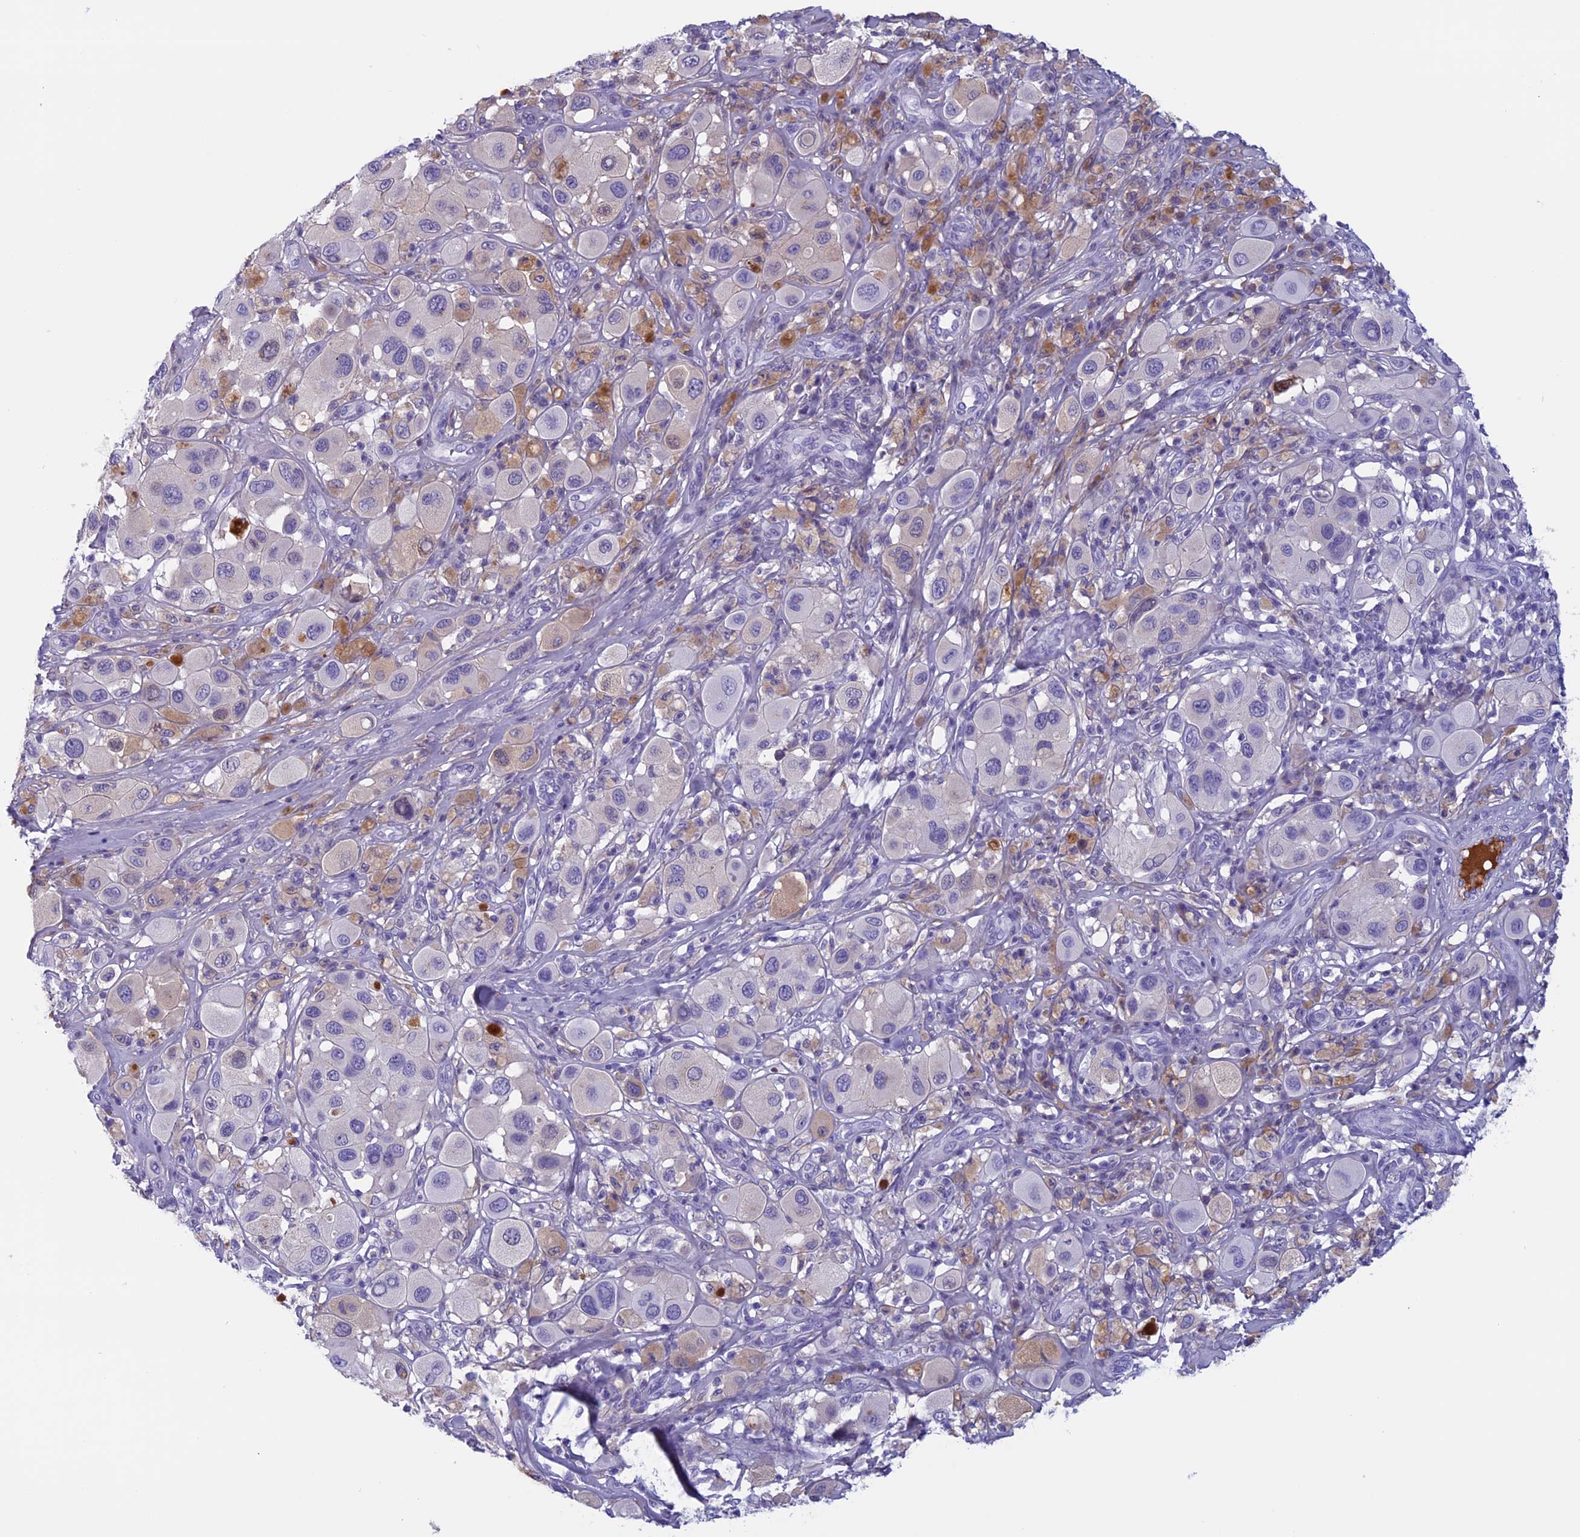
{"staining": {"intensity": "negative", "quantity": "none", "location": "none"}, "tissue": "melanoma", "cell_type": "Tumor cells", "image_type": "cancer", "snomed": [{"axis": "morphology", "description": "Malignant melanoma, Metastatic site"}, {"axis": "topography", "description": "Skin"}], "caption": "High magnification brightfield microscopy of melanoma stained with DAB (3,3'-diaminobenzidine) (brown) and counterstained with hematoxylin (blue): tumor cells show no significant positivity.", "gene": "ANGPTL2", "patient": {"sex": "male", "age": 41}}